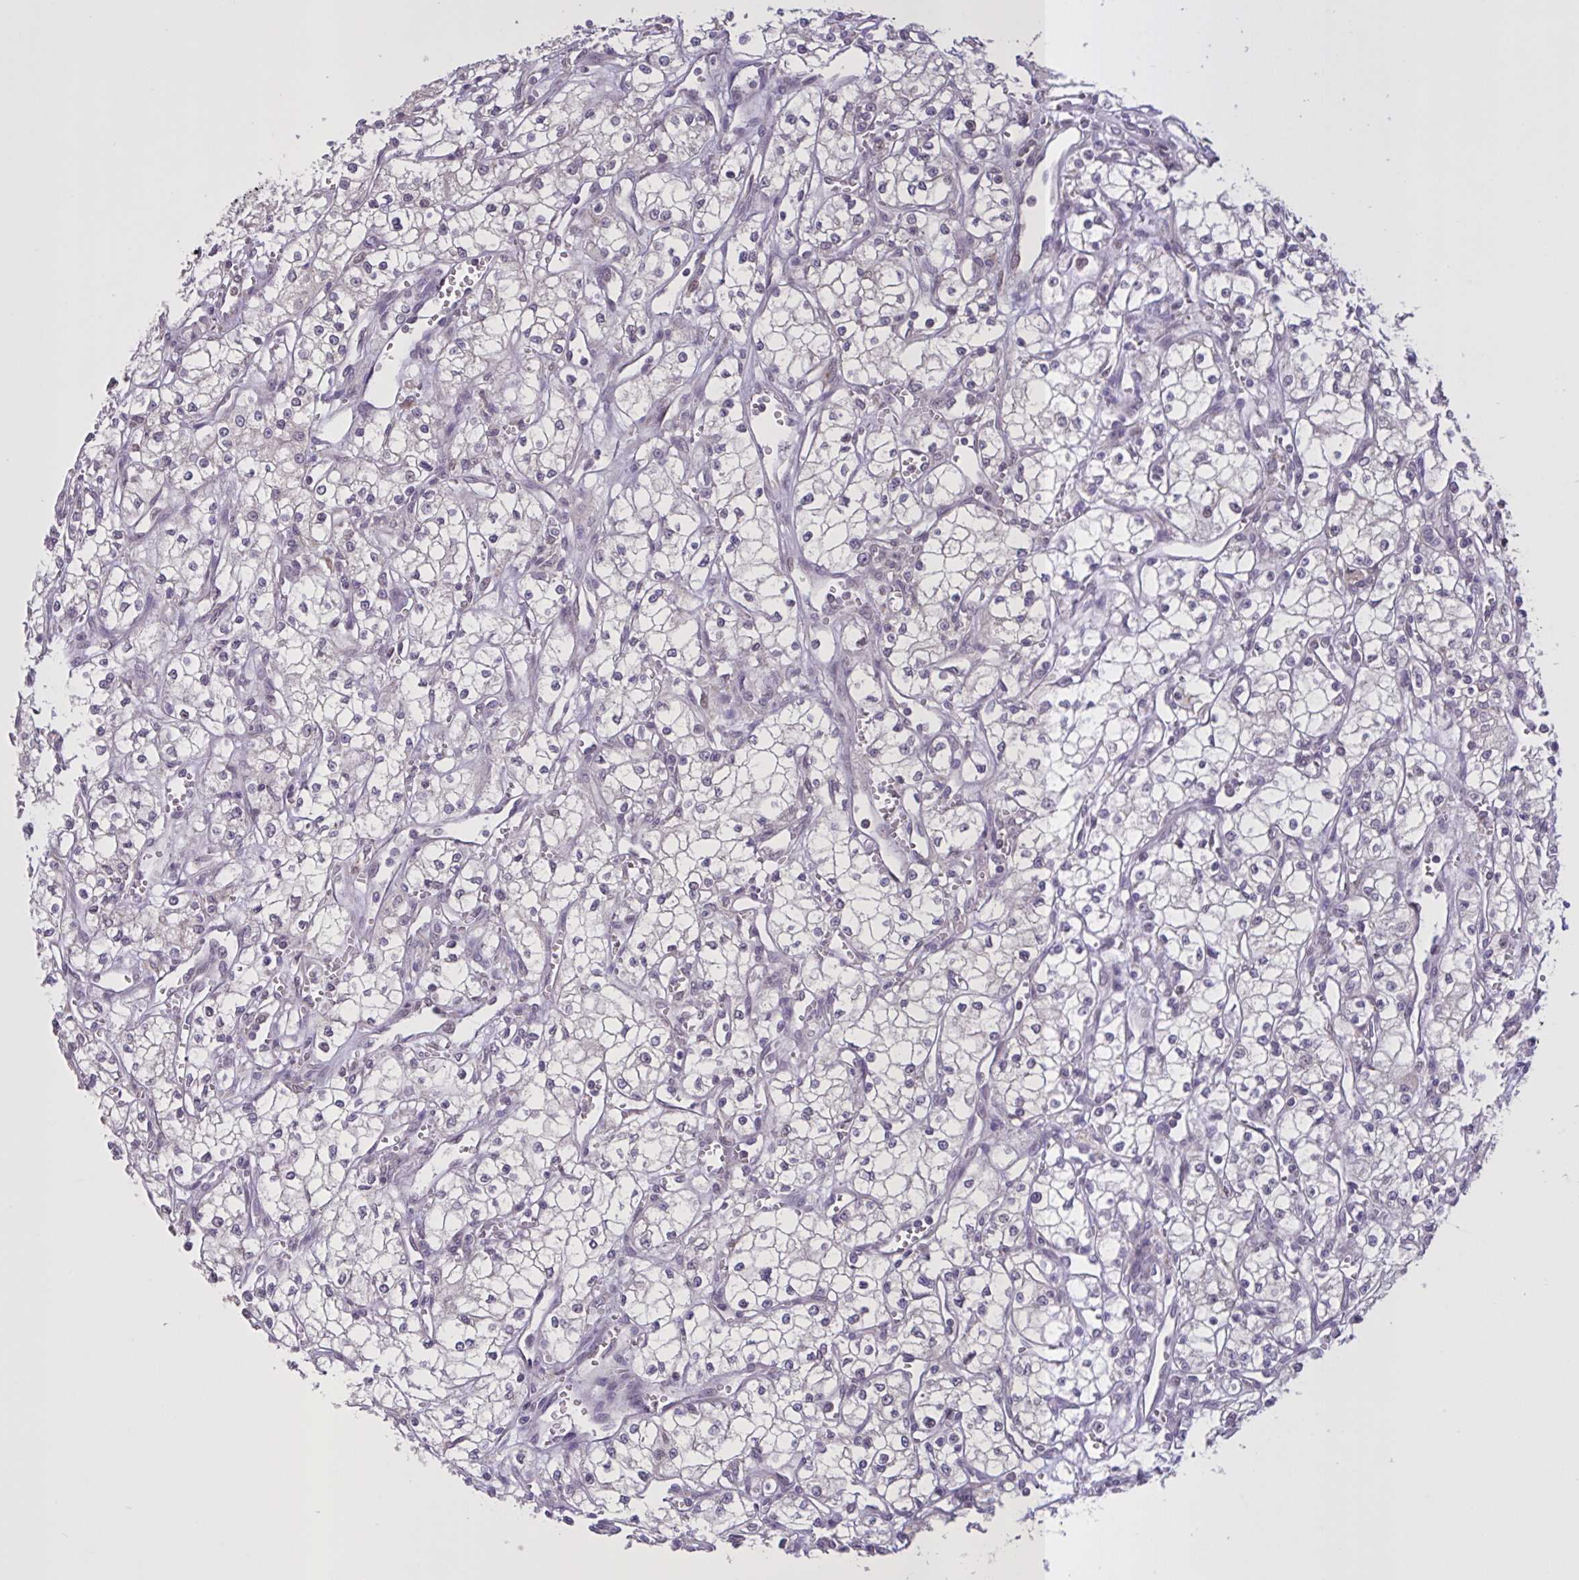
{"staining": {"intensity": "negative", "quantity": "none", "location": "none"}, "tissue": "renal cancer", "cell_type": "Tumor cells", "image_type": "cancer", "snomed": [{"axis": "morphology", "description": "Adenocarcinoma, NOS"}, {"axis": "topography", "description": "Kidney"}], "caption": "A high-resolution histopathology image shows immunohistochemistry (IHC) staining of renal cancer, which displays no significant expression in tumor cells.", "gene": "MRGPRX2", "patient": {"sex": "male", "age": 59}}